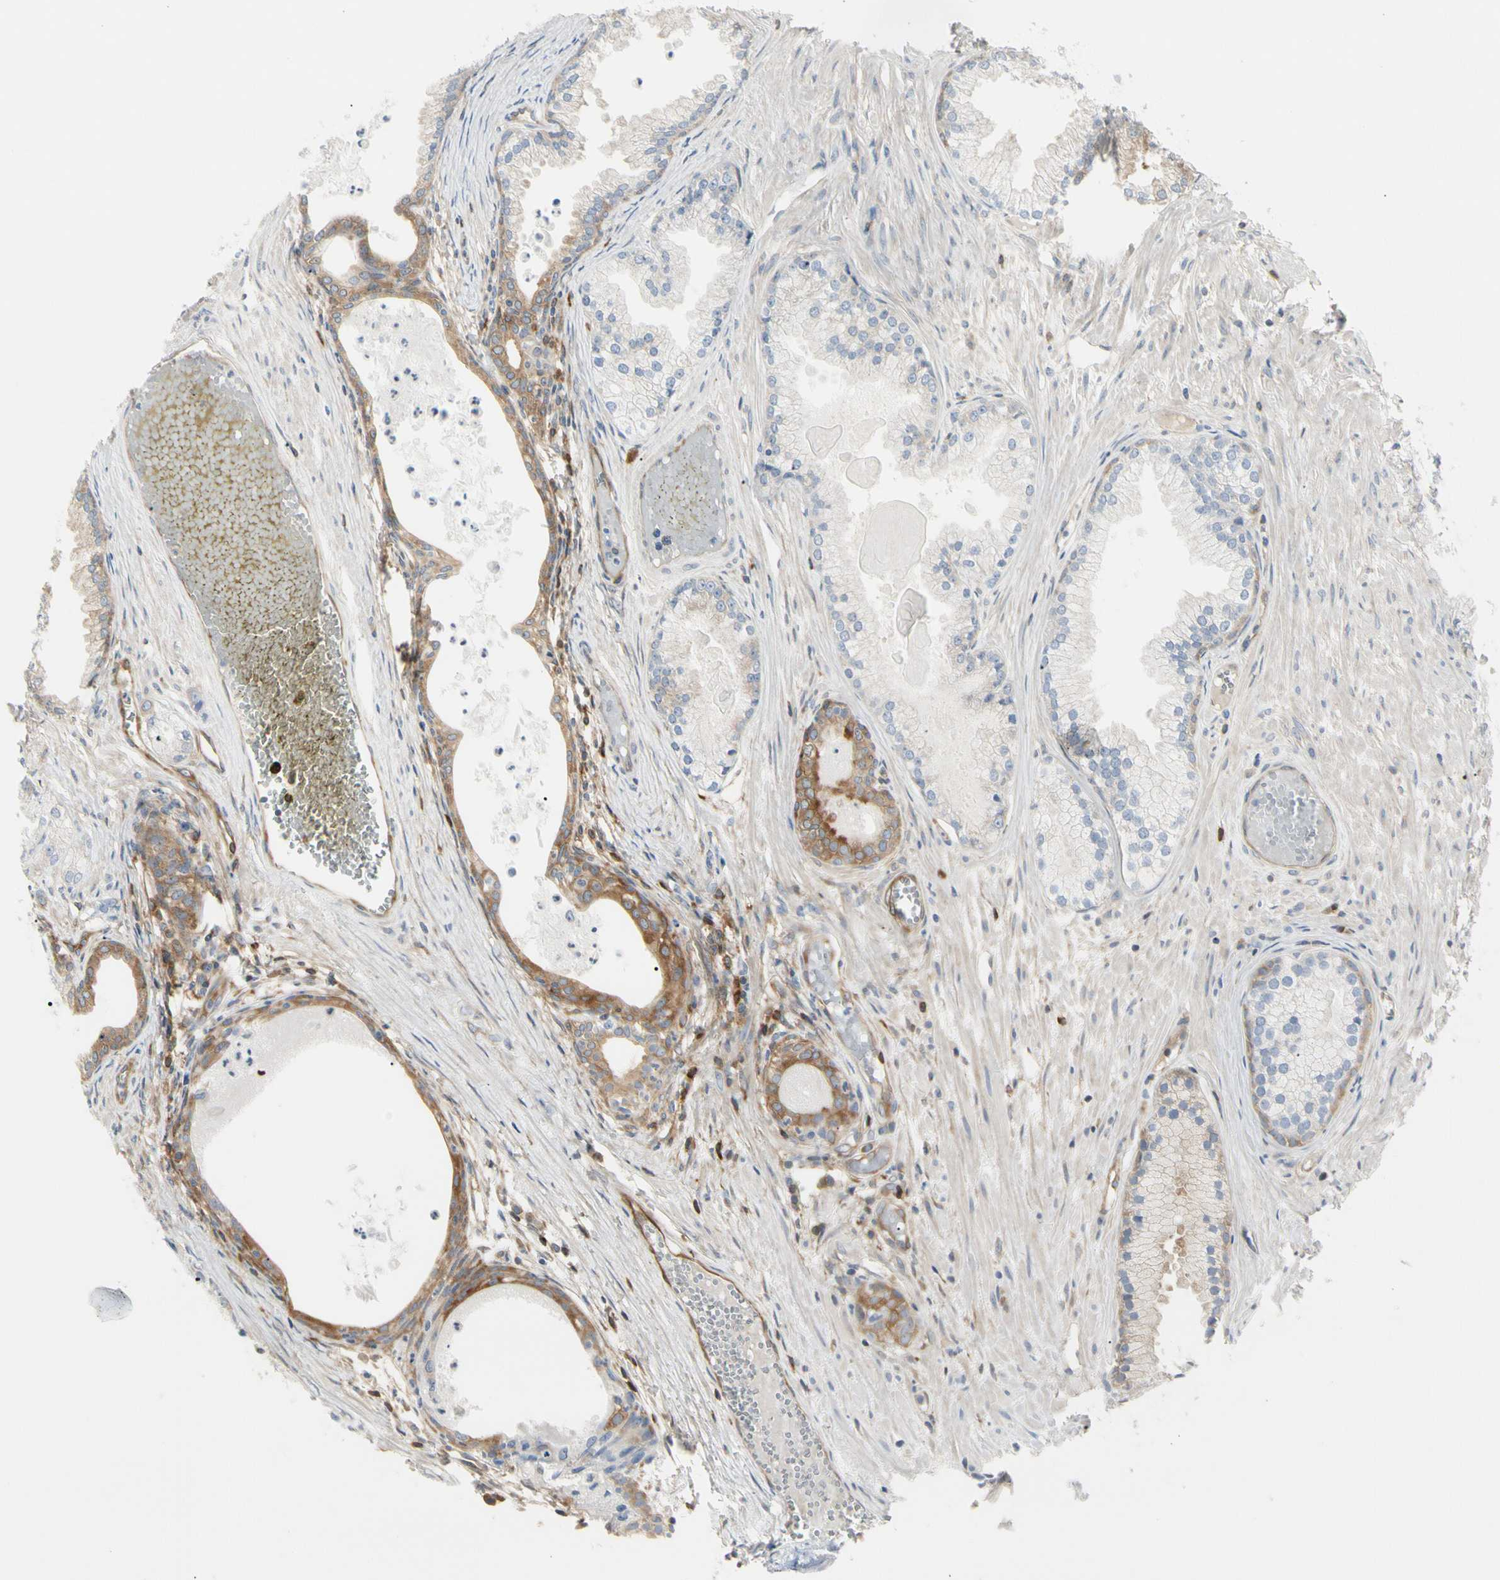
{"staining": {"intensity": "negative", "quantity": "none", "location": "none"}, "tissue": "prostate cancer", "cell_type": "Tumor cells", "image_type": "cancer", "snomed": [{"axis": "morphology", "description": "Adenocarcinoma, Low grade"}, {"axis": "topography", "description": "Prostate"}], "caption": "Immunohistochemical staining of human prostate cancer displays no significant staining in tumor cells. (Immunohistochemistry (ihc), brightfield microscopy, high magnification).", "gene": "NFKB2", "patient": {"sex": "male", "age": 72}}